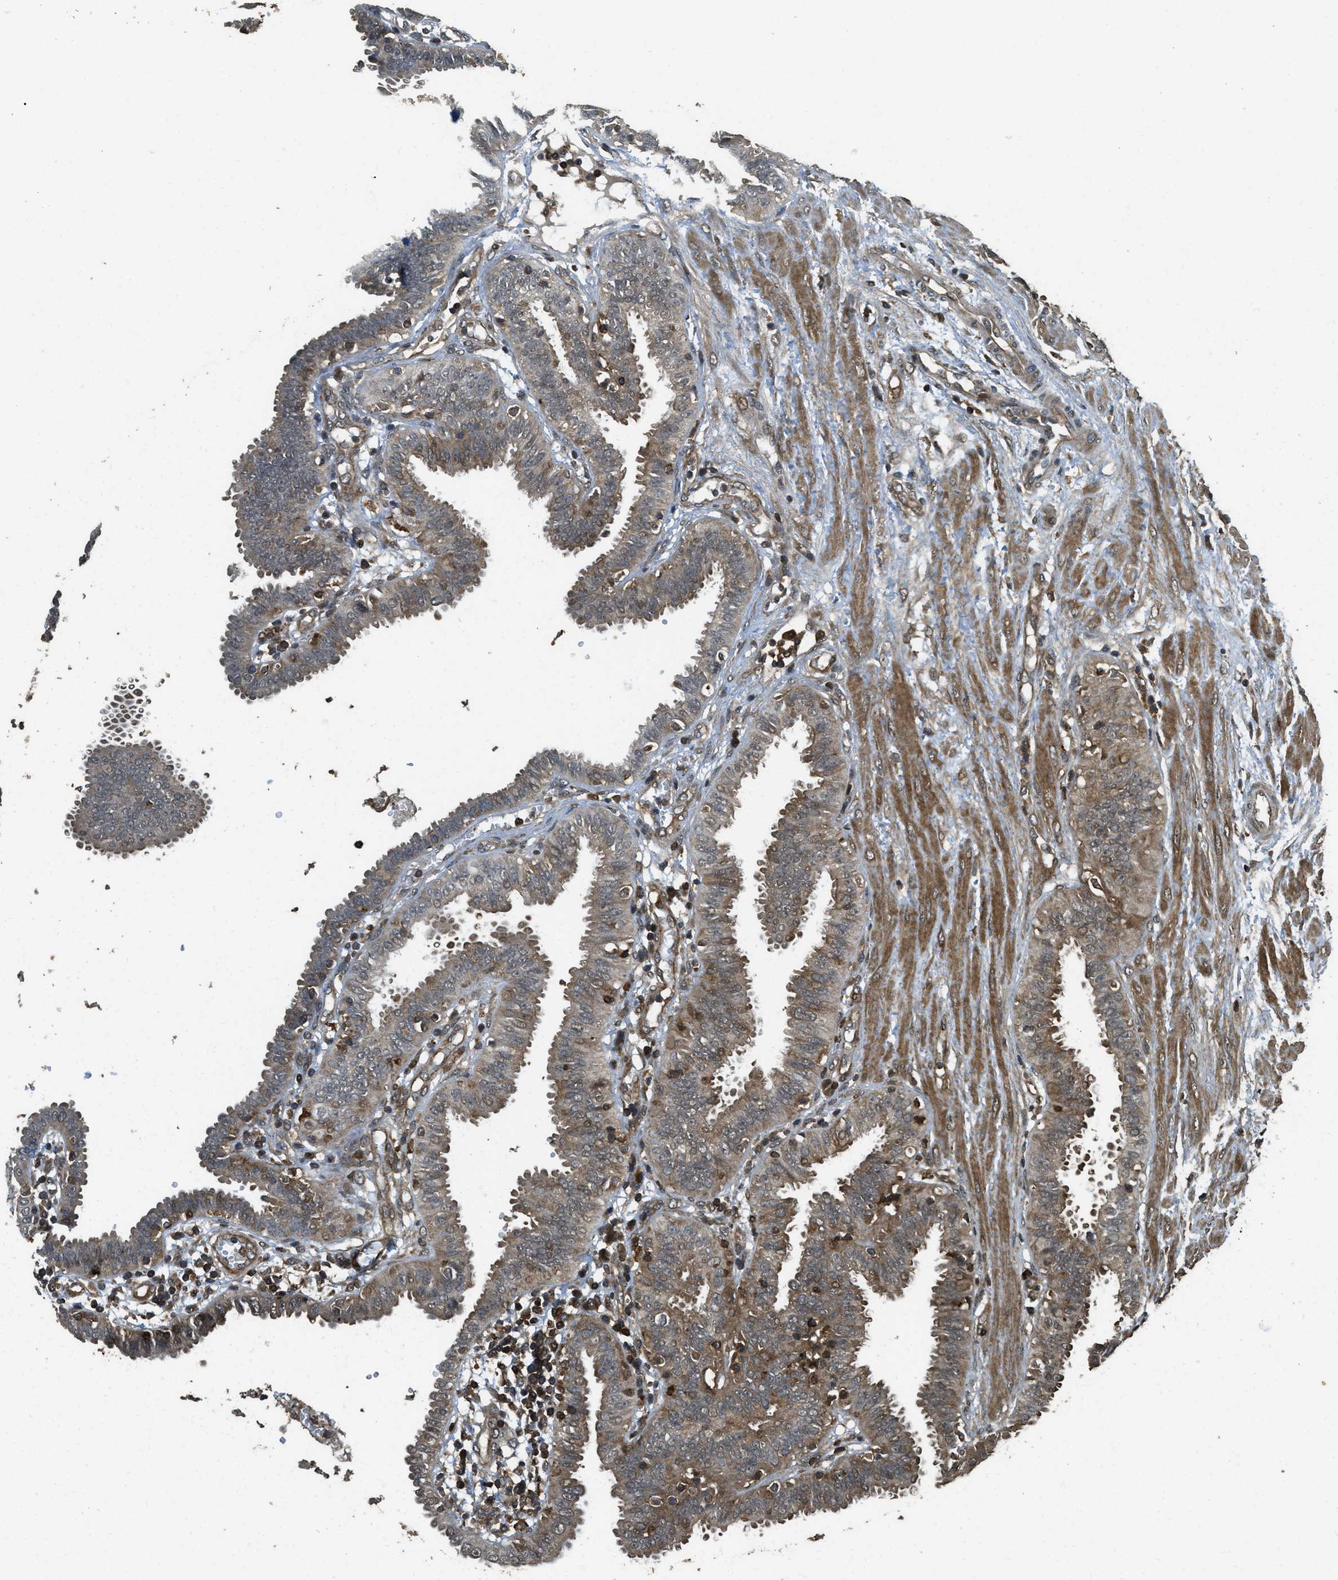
{"staining": {"intensity": "weak", "quantity": ">75%", "location": "cytoplasmic/membranous"}, "tissue": "fallopian tube", "cell_type": "Glandular cells", "image_type": "normal", "snomed": [{"axis": "morphology", "description": "Normal tissue, NOS"}, {"axis": "topography", "description": "Fallopian tube"}], "caption": "This is a photomicrograph of immunohistochemistry (IHC) staining of normal fallopian tube, which shows weak staining in the cytoplasmic/membranous of glandular cells.", "gene": "PPP6R3", "patient": {"sex": "female", "age": 32}}